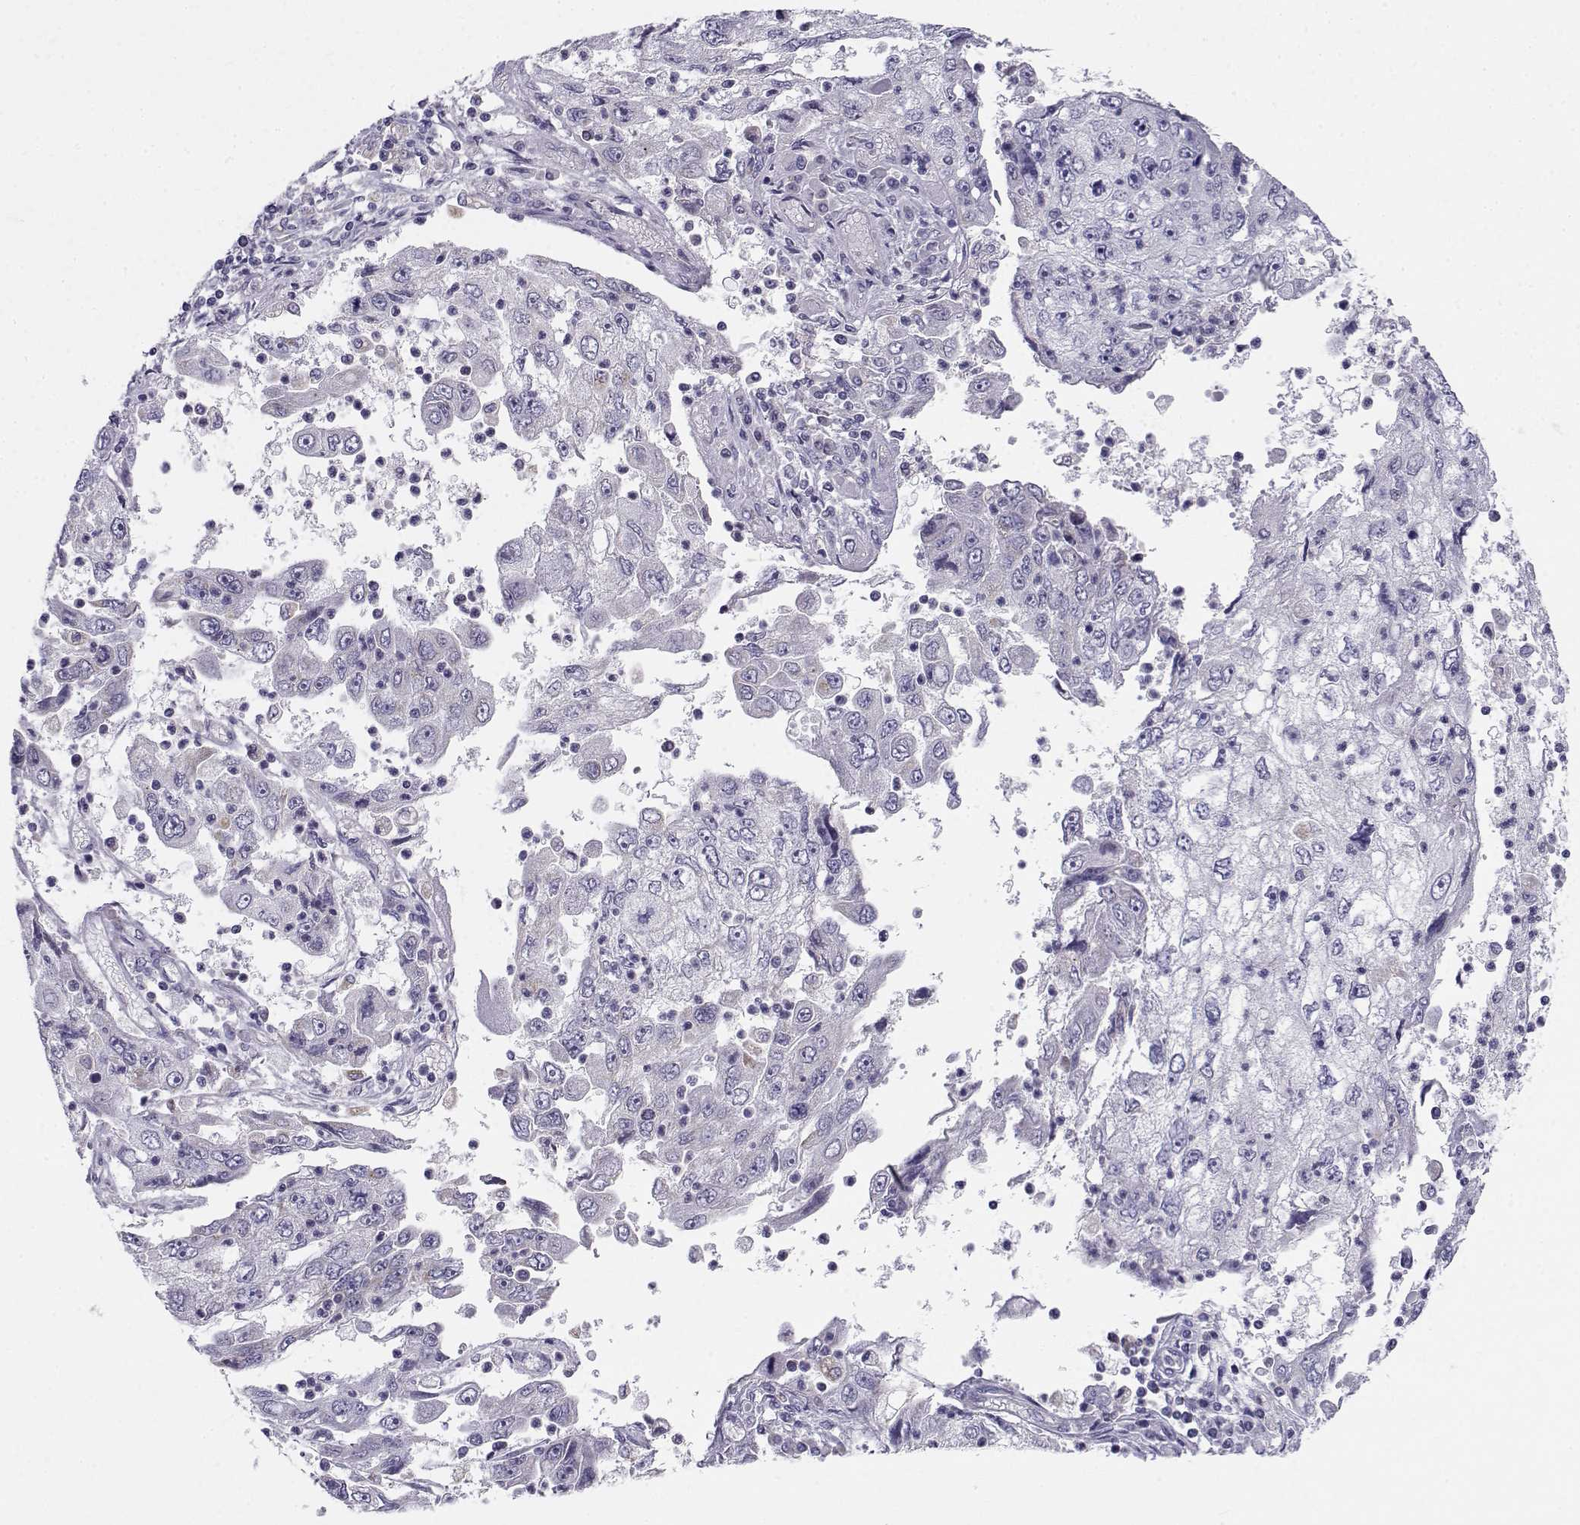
{"staining": {"intensity": "negative", "quantity": "none", "location": "none"}, "tissue": "cervical cancer", "cell_type": "Tumor cells", "image_type": "cancer", "snomed": [{"axis": "morphology", "description": "Squamous cell carcinoma, NOS"}, {"axis": "topography", "description": "Cervix"}], "caption": "DAB immunohistochemical staining of cervical cancer reveals no significant staining in tumor cells.", "gene": "FAM166A", "patient": {"sex": "female", "age": 36}}